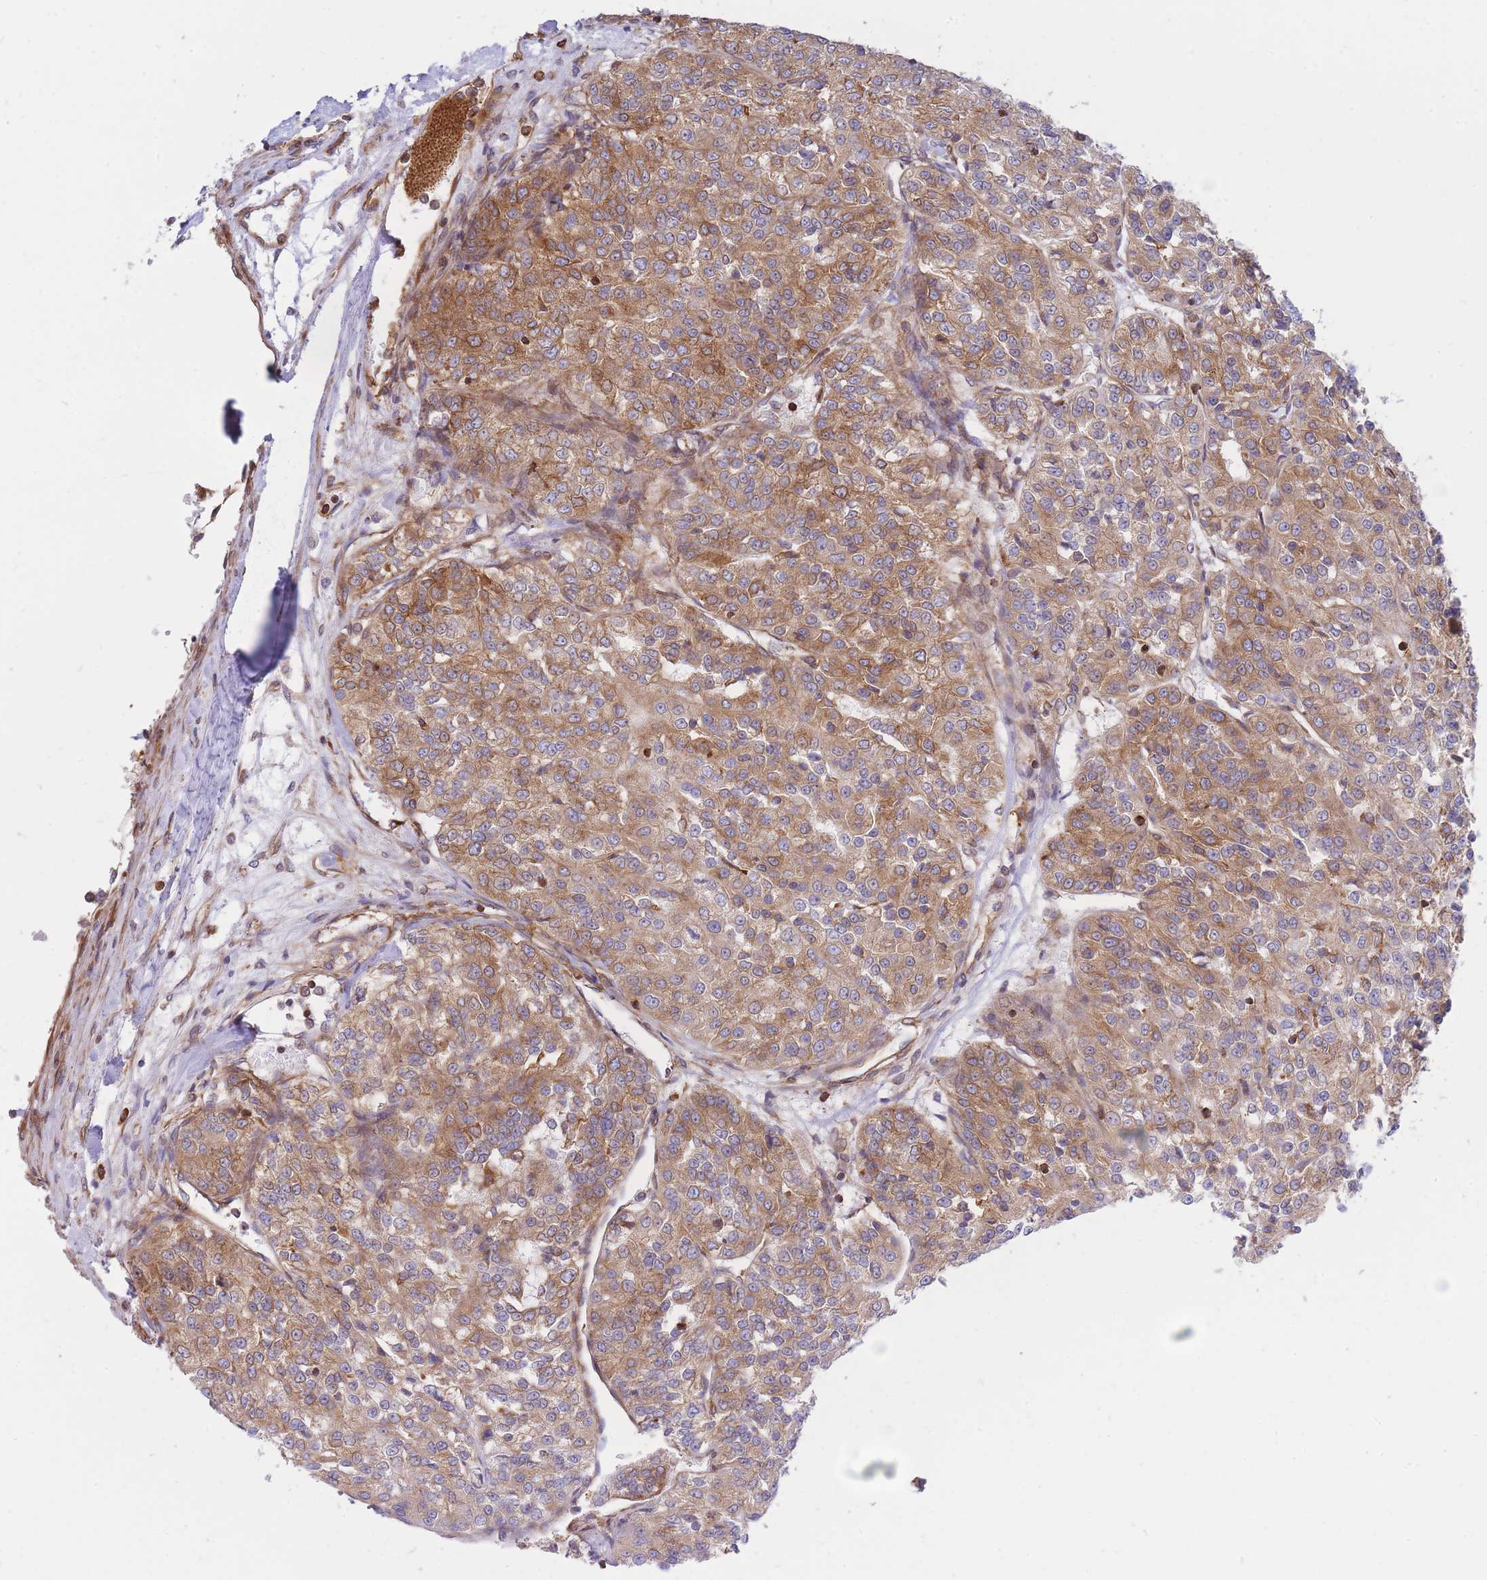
{"staining": {"intensity": "moderate", "quantity": ">75%", "location": "cytoplasmic/membranous"}, "tissue": "renal cancer", "cell_type": "Tumor cells", "image_type": "cancer", "snomed": [{"axis": "morphology", "description": "Adenocarcinoma, NOS"}, {"axis": "topography", "description": "Kidney"}], "caption": "Protein staining shows moderate cytoplasmic/membranous staining in approximately >75% of tumor cells in renal adenocarcinoma.", "gene": "REM1", "patient": {"sex": "female", "age": 63}}